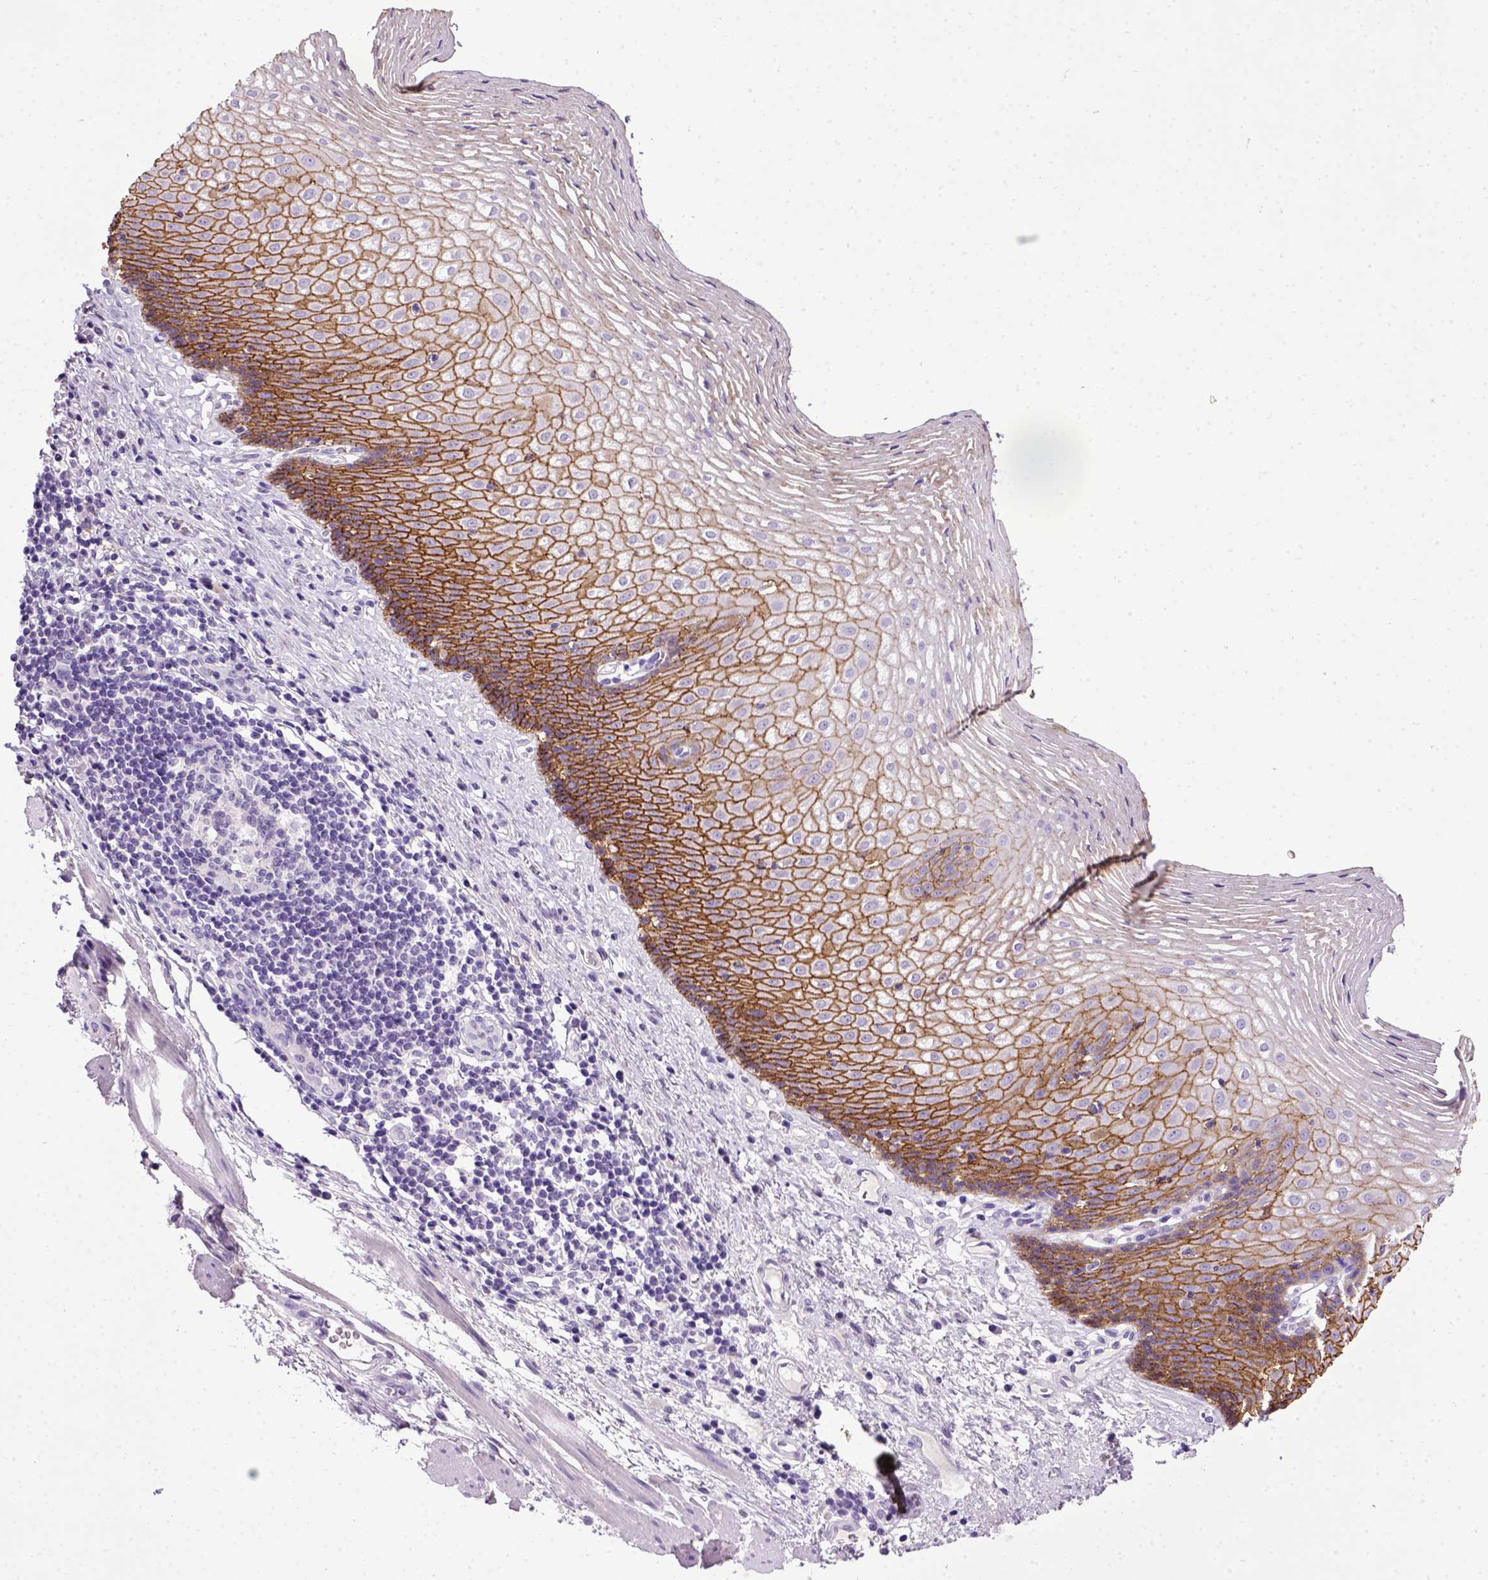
{"staining": {"intensity": "strong", "quantity": ">75%", "location": "cytoplasmic/membranous"}, "tissue": "esophagus", "cell_type": "Squamous epithelial cells", "image_type": "normal", "snomed": [{"axis": "morphology", "description": "Normal tissue, NOS"}, {"axis": "topography", "description": "Esophagus"}], "caption": "Immunohistochemistry histopathology image of benign esophagus: human esophagus stained using immunohistochemistry demonstrates high levels of strong protein expression localized specifically in the cytoplasmic/membranous of squamous epithelial cells, appearing as a cytoplasmic/membranous brown color.", "gene": "CDH1", "patient": {"sex": "male", "age": 76}}